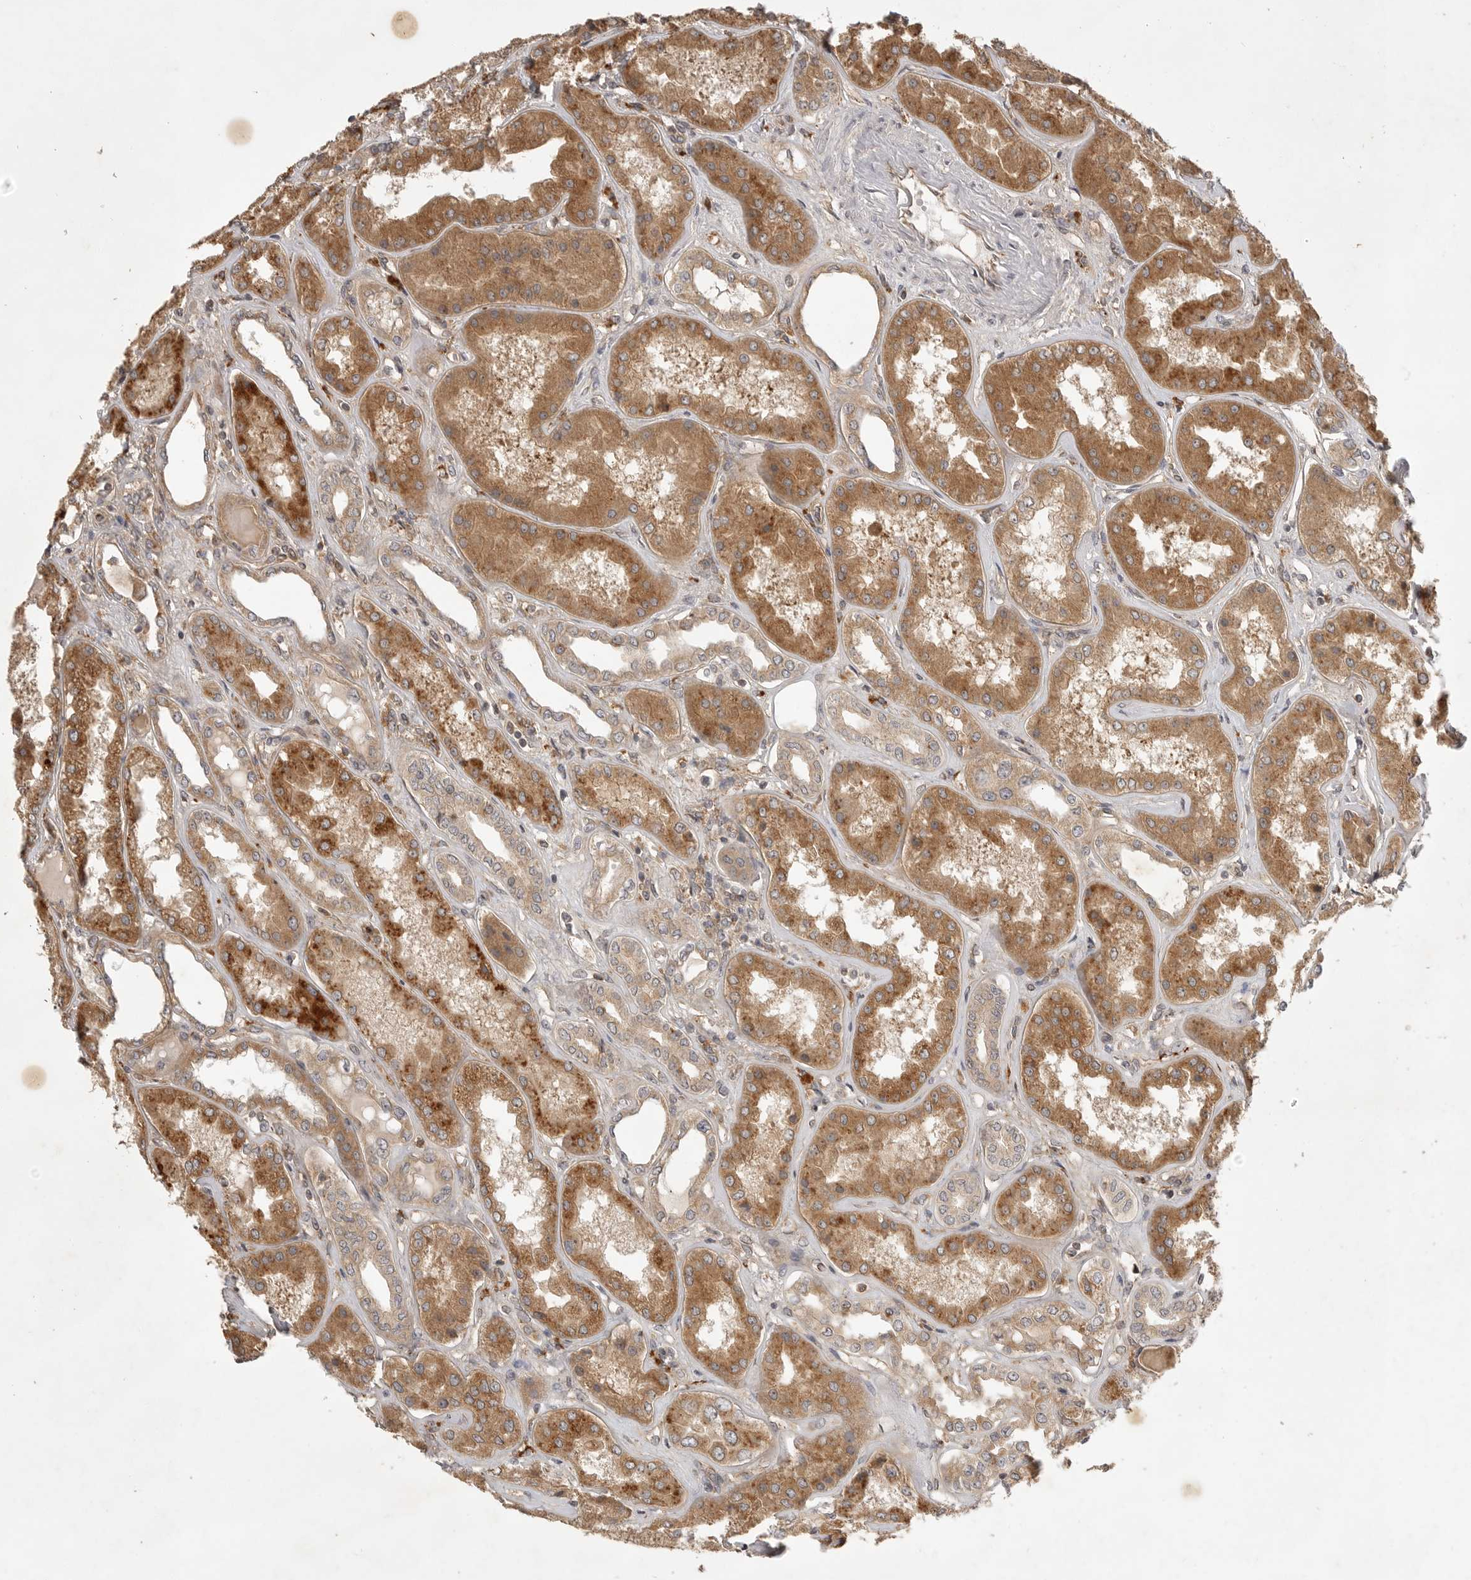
{"staining": {"intensity": "moderate", "quantity": ">75%", "location": "cytoplasmic/membranous"}, "tissue": "kidney", "cell_type": "Cells in glomeruli", "image_type": "normal", "snomed": [{"axis": "morphology", "description": "Normal tissue, NOS"}, {"axis": "topography", "description": "Kidney"}], "caption": "This histopathology image exhibits immunohistochemistry staining of normal kidney, with medium moderate cytoplasmic/membranous expression in about >75% of cells in glomeruli.", "gene": "ZNF232", "patient": {"sex": "female", "age": 56}}